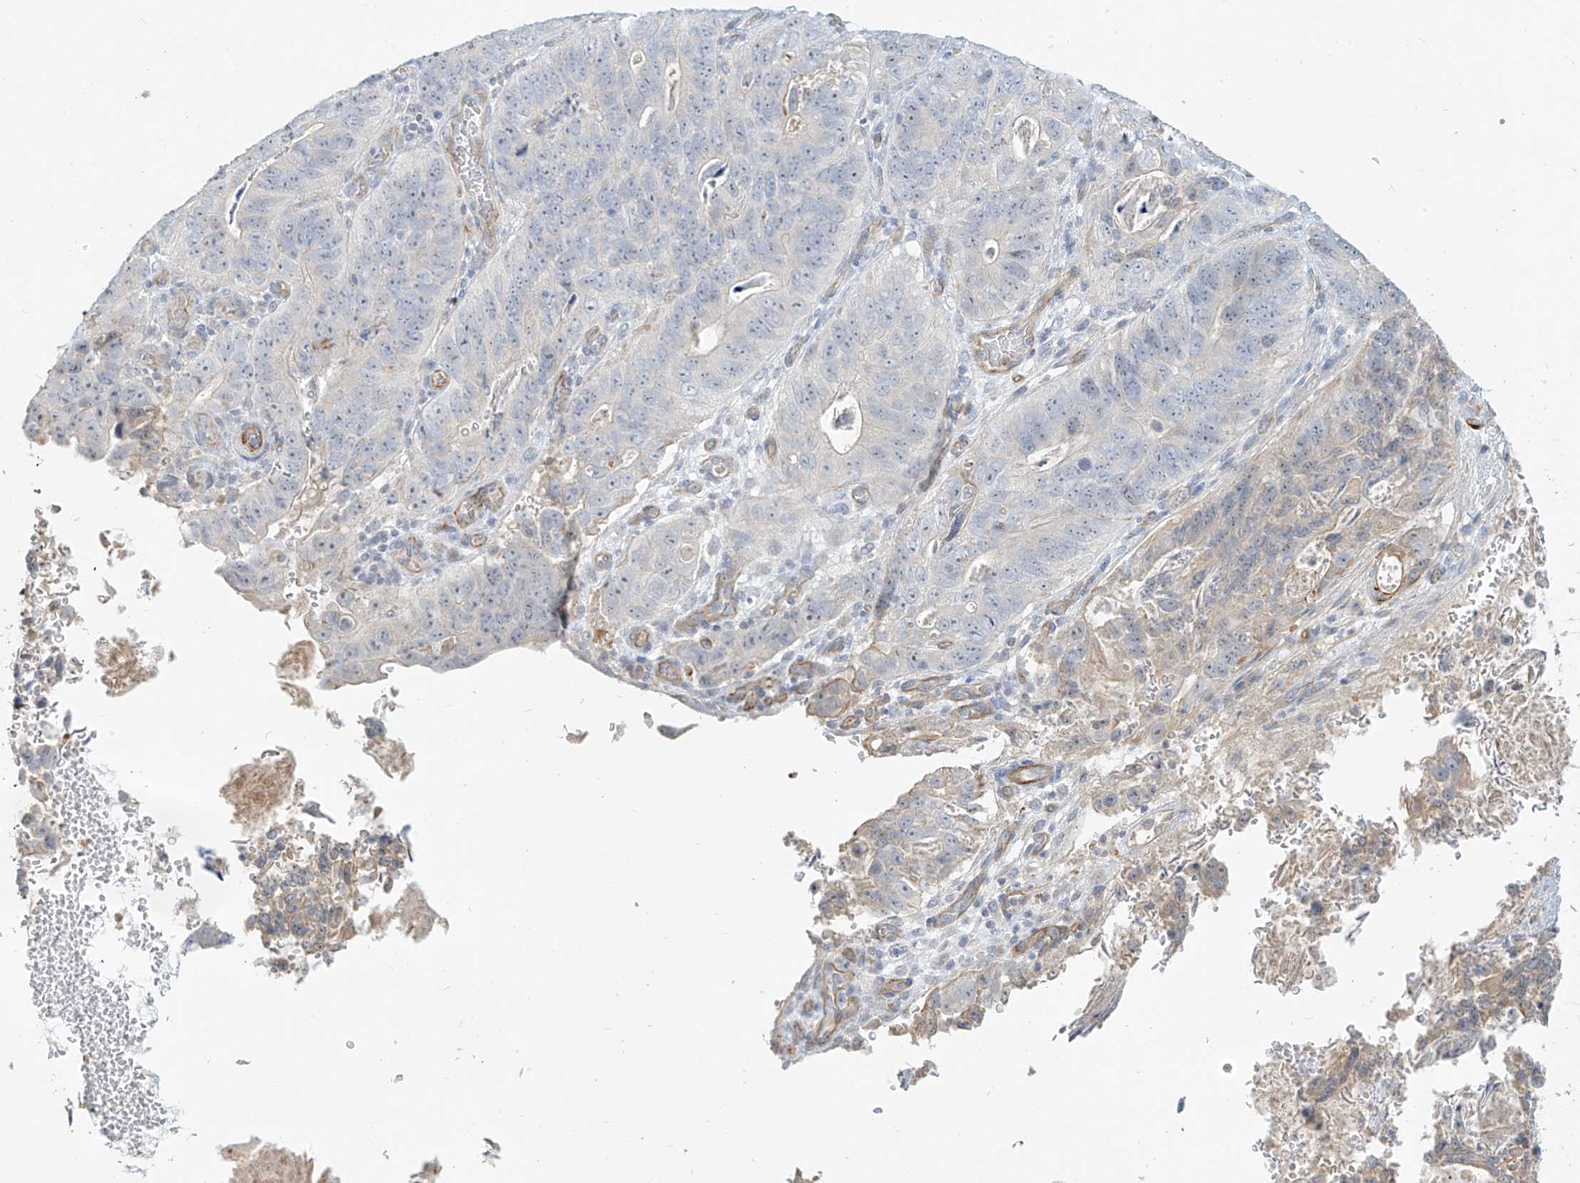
{"staining": {"intensity": "negative", "quantity": "none", "location": "none"}, "tissue": "stomach cancer", "cell_type": "Tumor cells", "image_type": "cancer", "snomed": [{"axis": "morphology", "description": "Normal tissue, NOS"}, {"axis": "morphology", "description": "Adenocarcinoma, NOS"}, {"axis": "topography", "description": "Stomach"}], "caption": "Photomicrograph shows no significant protein staining in tumor cells of stomach cancer (adenocarcinoma).", "gene": "C2orf42", "patient": {"sex": "female", "age": 89}}